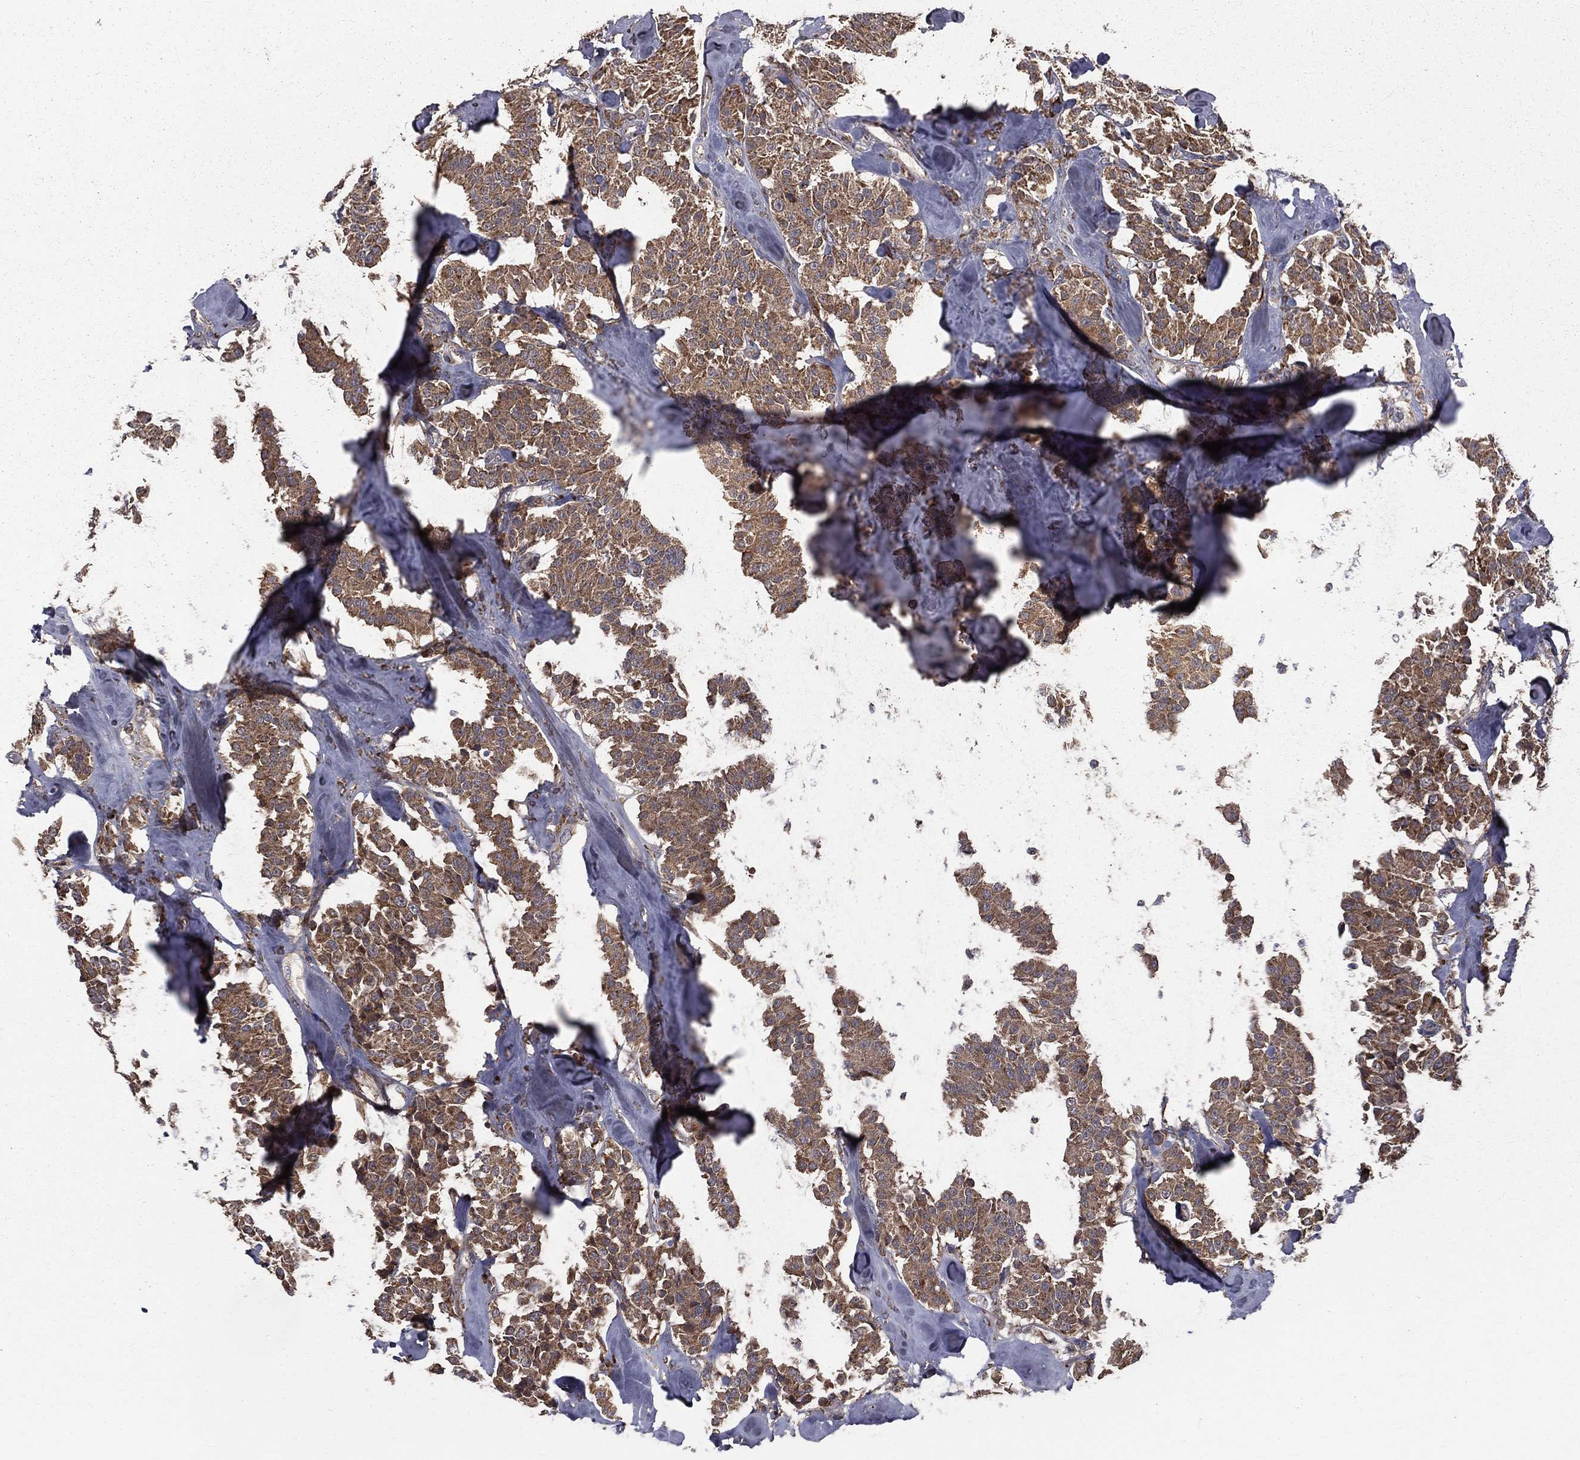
{"staining": {"intensity": "moderate", "quantity": ">75%", "location": "cytoplasmic/membranous"}, "tissue": "carcinoid", "cell_type": "Tumor cells", "image_type": "cancer", "snomed": [{"axis": "morphology", "description": "Carcinoid, malignant, NOS"}, {"axis": "topography", "description": "Pancreas"}], "caption": "A brown stain labels moderate cytoplasmic/membranous positivity of a protein in human carcinoid tumor cells.", "gene": "OLFML1", "patient": {"sex": "male", "age": 41}}